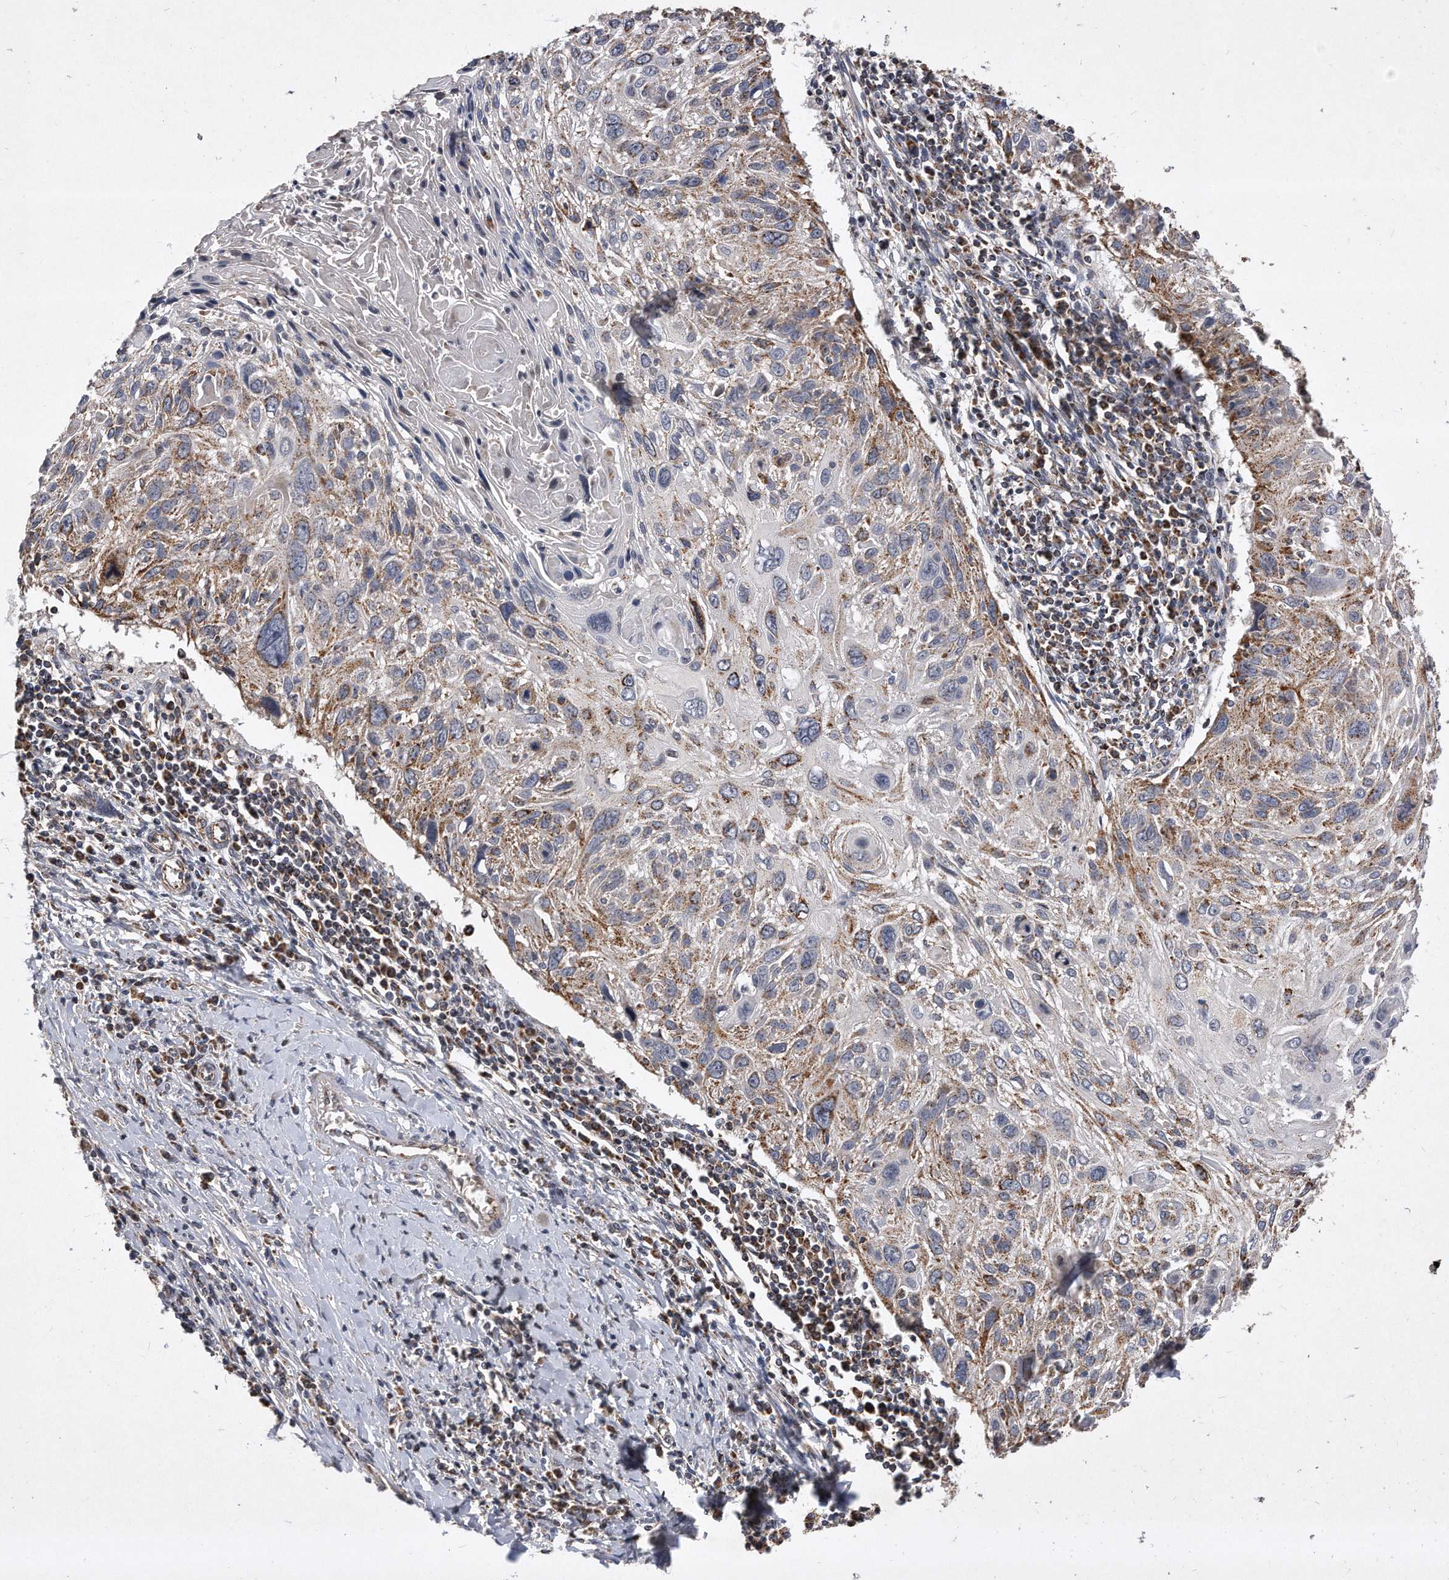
{"staining": {"intensity": "moderate", "quantity": "<25%", "location": "cytoplasmic/membranous"}, "tissue": "cervical cancer", "cell_type": "Tumor cells", "image_type": "cancer", "snomed": [{"axis": "morphology", "description": "Squamous cell carcinoma, NOS"}, {"axis": "topography", "description": "Cervix"}], "caption": "A high-resolution histopathology image shows immunohistochemistry (IHC) staining of cervical squamous cell carcinoma, which displays moderate cytoplasmic/membranous staining in approximately <25% of tumor cells. The protein is shown in brown color, while the nuclei are stained blue.", "gene": "PPP5C", "patient": {"sex": "female", "age": 51}}